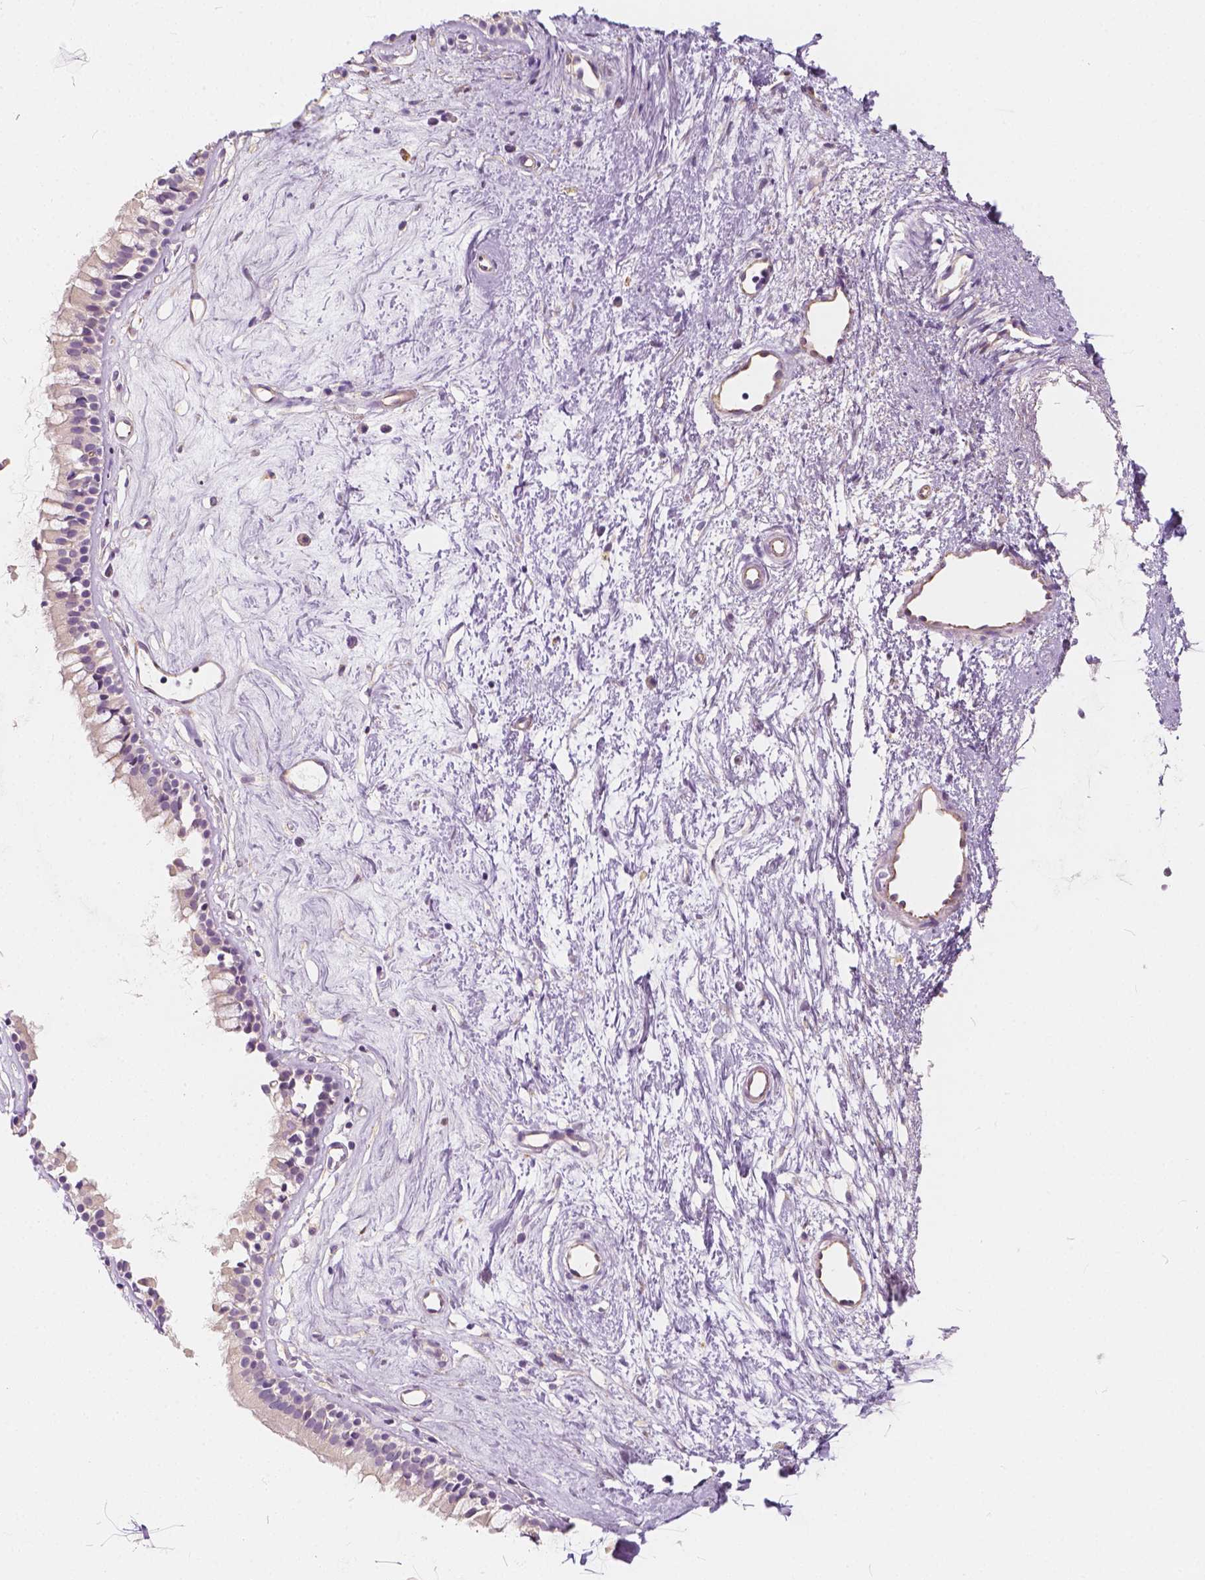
{"staining": {"intensity": "negative", "quantity": "none", "location": "none"}, "tissue": "nasopharynx", "cell_type": "Respiratory epithelial cells", "image_type": "normal", "snomed": [{"axis": "morphology", "description": "Normal tissue, NOS"}, {"axis": "topography", "description": "Nasopharynx"}], "caption": "IHC image of normal nasopharynx: nasopharynx stained with DAB exhibits no significant protein staining in respiratory epithelial cells. Nuclei are stained in blue.", "gene": "KIAA0513", "patient": {"sex": "female", "age": 52}}